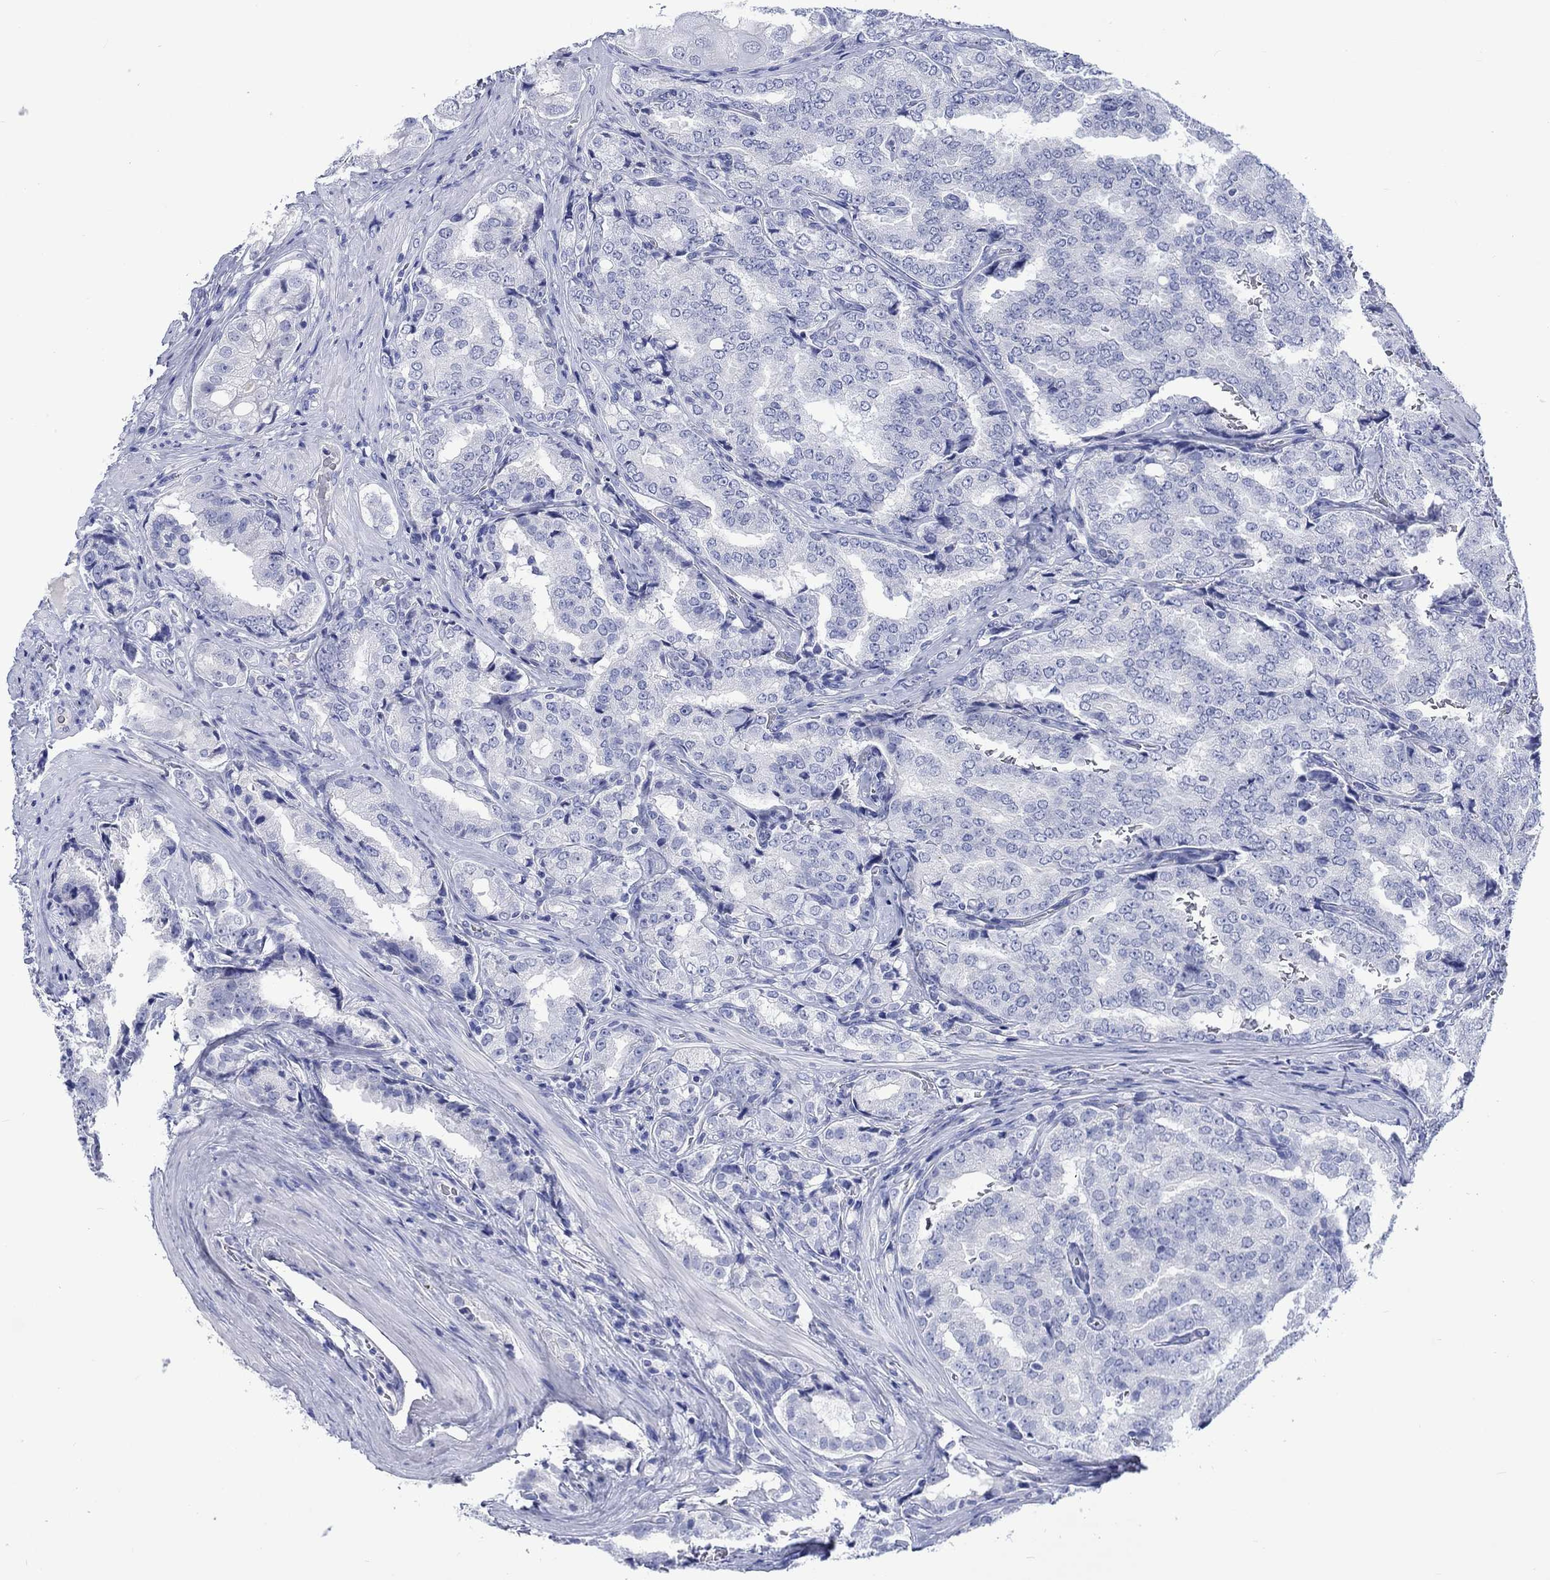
{"staining": {"intensity": "negative", "quantity": "none", "location": "none"}, "tissue": "prostate cancer", "cell_type": "Tumor cells", "image_type": "cancer", "snomed": [{"axis": "morphology", "description": "Adenocarcinoma, NOS"}, {"axis": "topography", "description": "Prostate"}], "caption": "Immunohistochemistry (IHC) of adenocarcinoma (prostate) reveals no expression in tumor cells.", "gene": "CACNG3", "patient": {"sex": "male", "age": 65}}